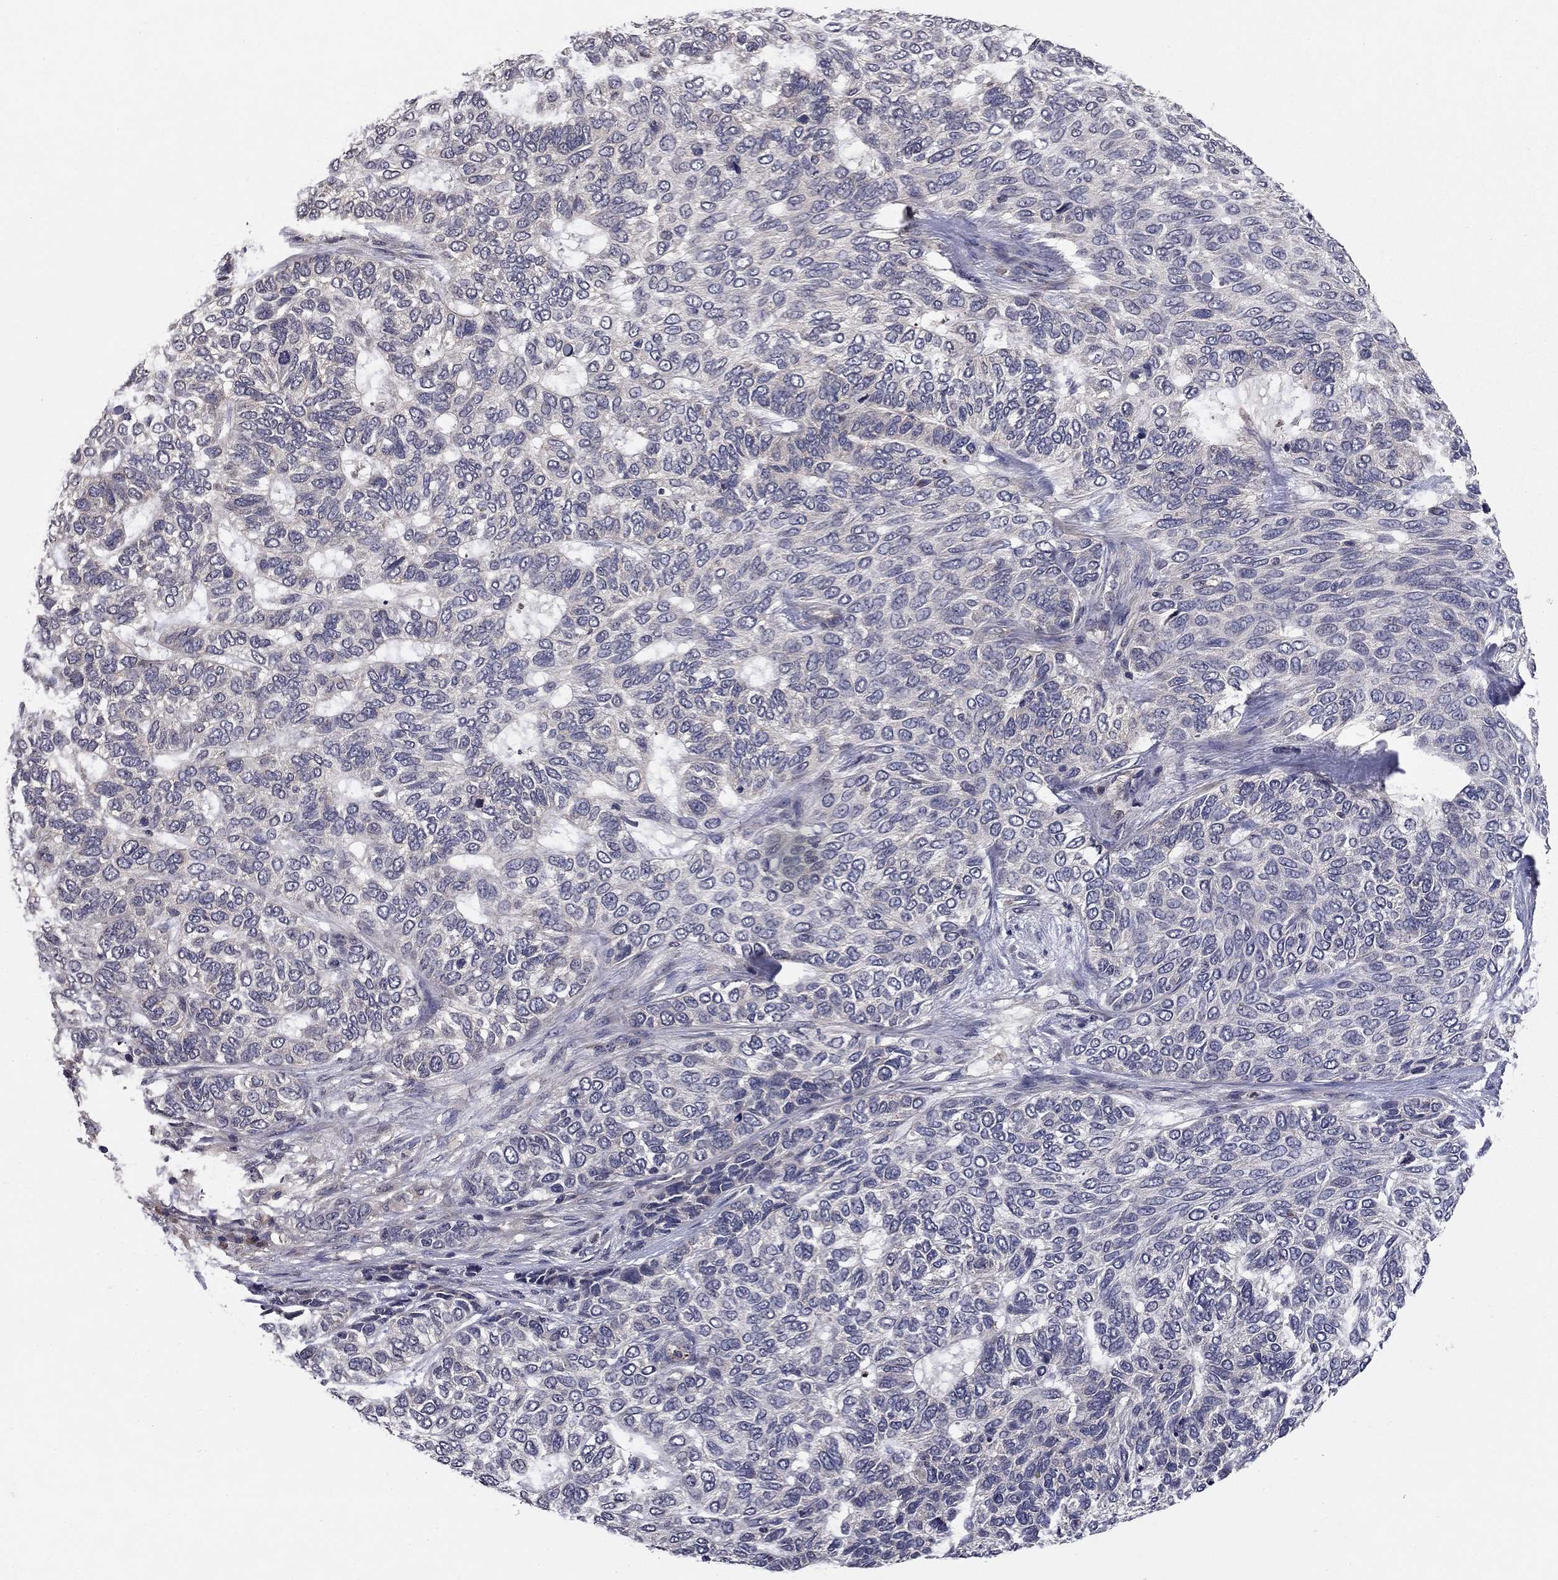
{"staining": {"intensity": "negative", "quantity": "none", "location": "none"}, "tissue": "skin cancer", "cell_type": "Tumor cells", "image_type": "cancer", "snomed": [{"axis": "morphology", "description": "Basal cell carcinoma"}, {"axis": "topography", "description": "Skin"}], "caption": "DAB (3,3'-diaminobenzidine) immunohistochemical staining of human skin basal cell carcinoma shows no significant staining in tumor cells.", "gene": "PROS1", "patient": {"sex": "female", "age": 65}}